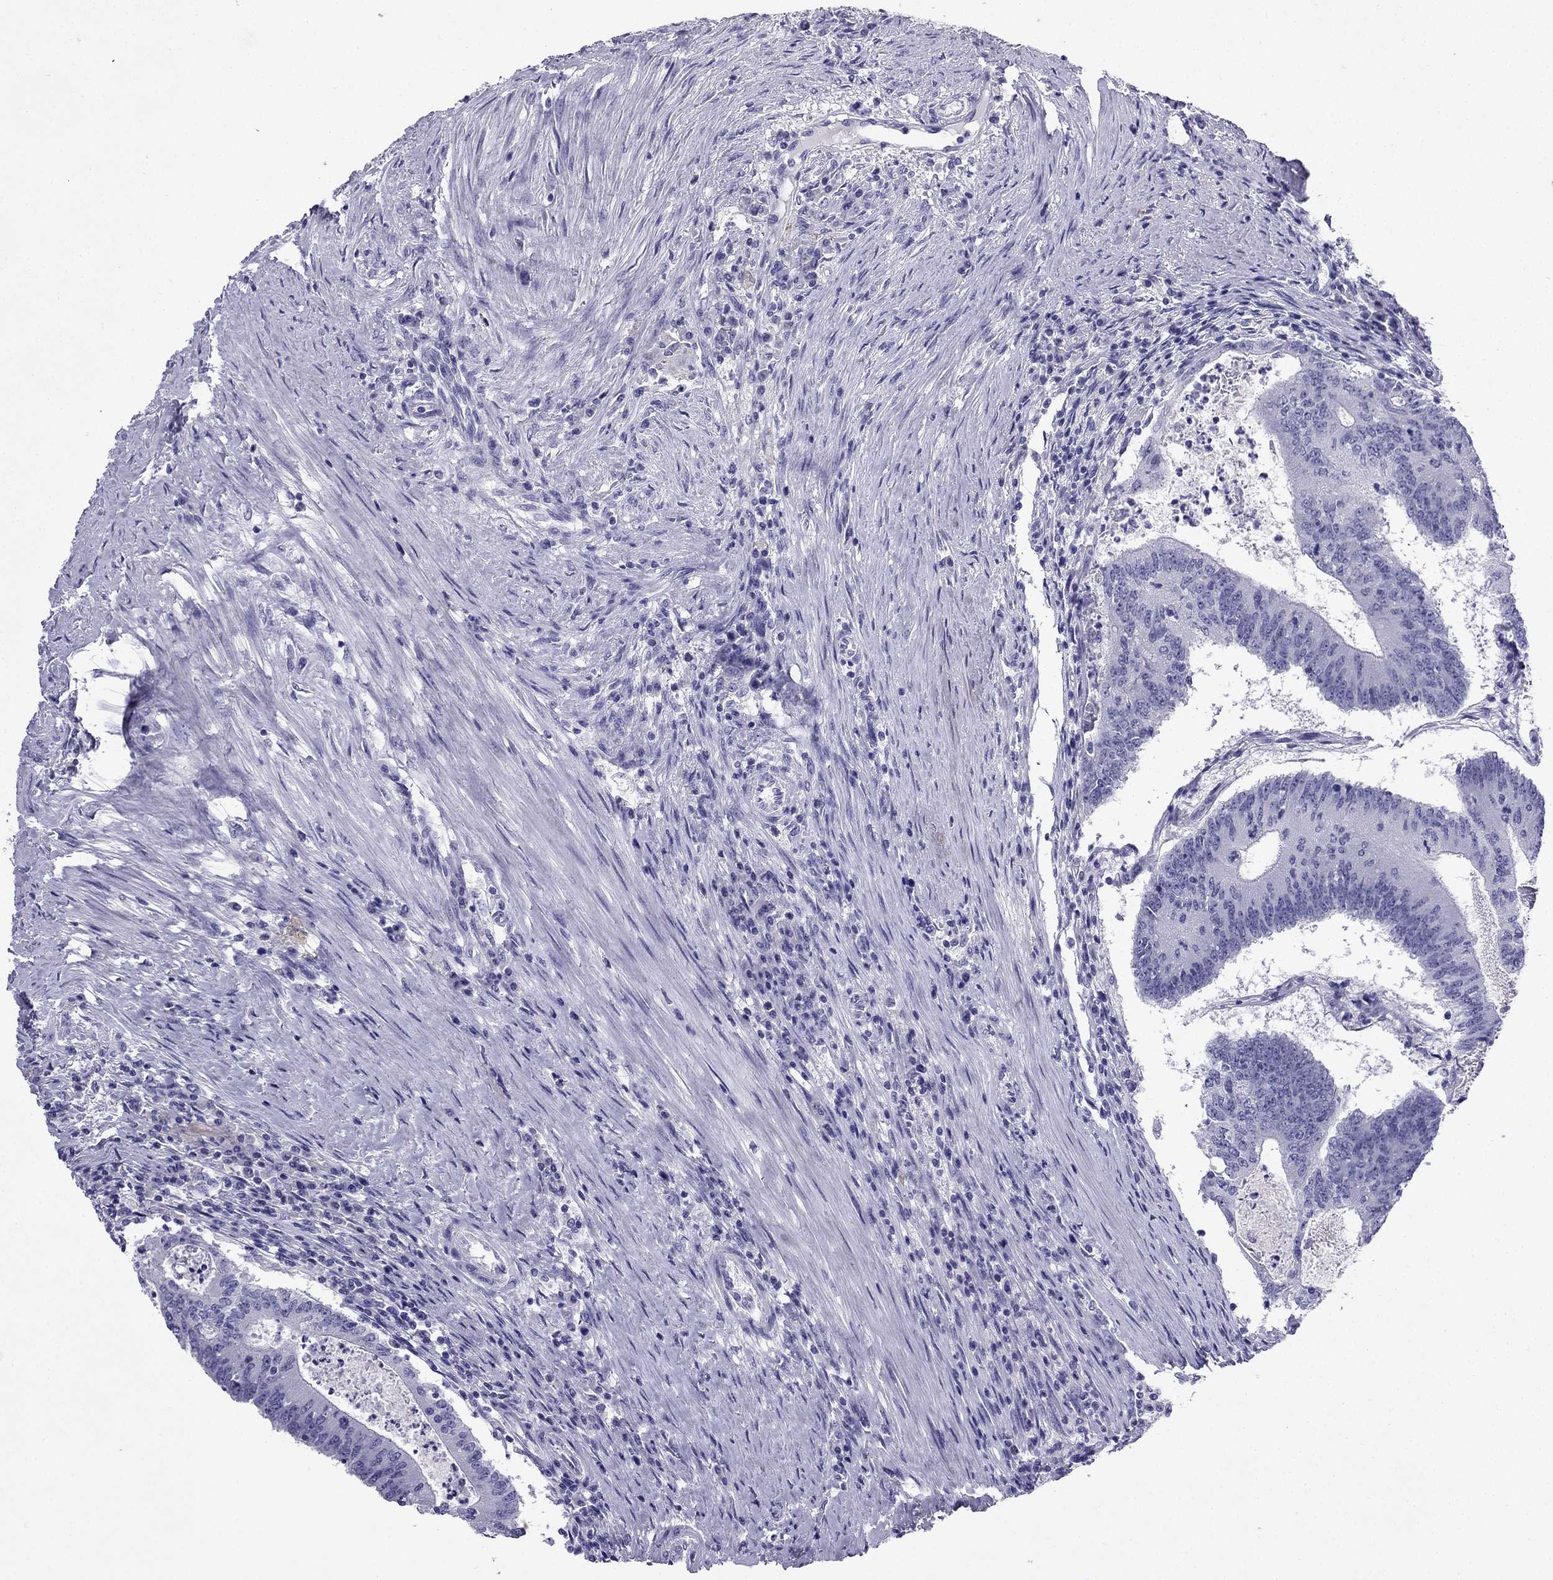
{"staining": {"intensity": "negative", "quantity": "none", "location": "none"}, "tissue": "colorectal cancer", "cell_type": "Tumor cells", "image_type": "cancer", "snomed": [{"axis": "morphology", "description": "Adenocarcinoma, NOS"}, {"axis": "topography", "description": "Colon"}], "caption": "Immunohistochemistry micrograph of neoplastic tissue: colorectal adenocarcinoma stained with DAB (3,3'-diaminobenzidine) reveals no significant protein expression in tumor cells.", "gene": "NPTX1", "patient": {"sex": "female", "age": 70}}